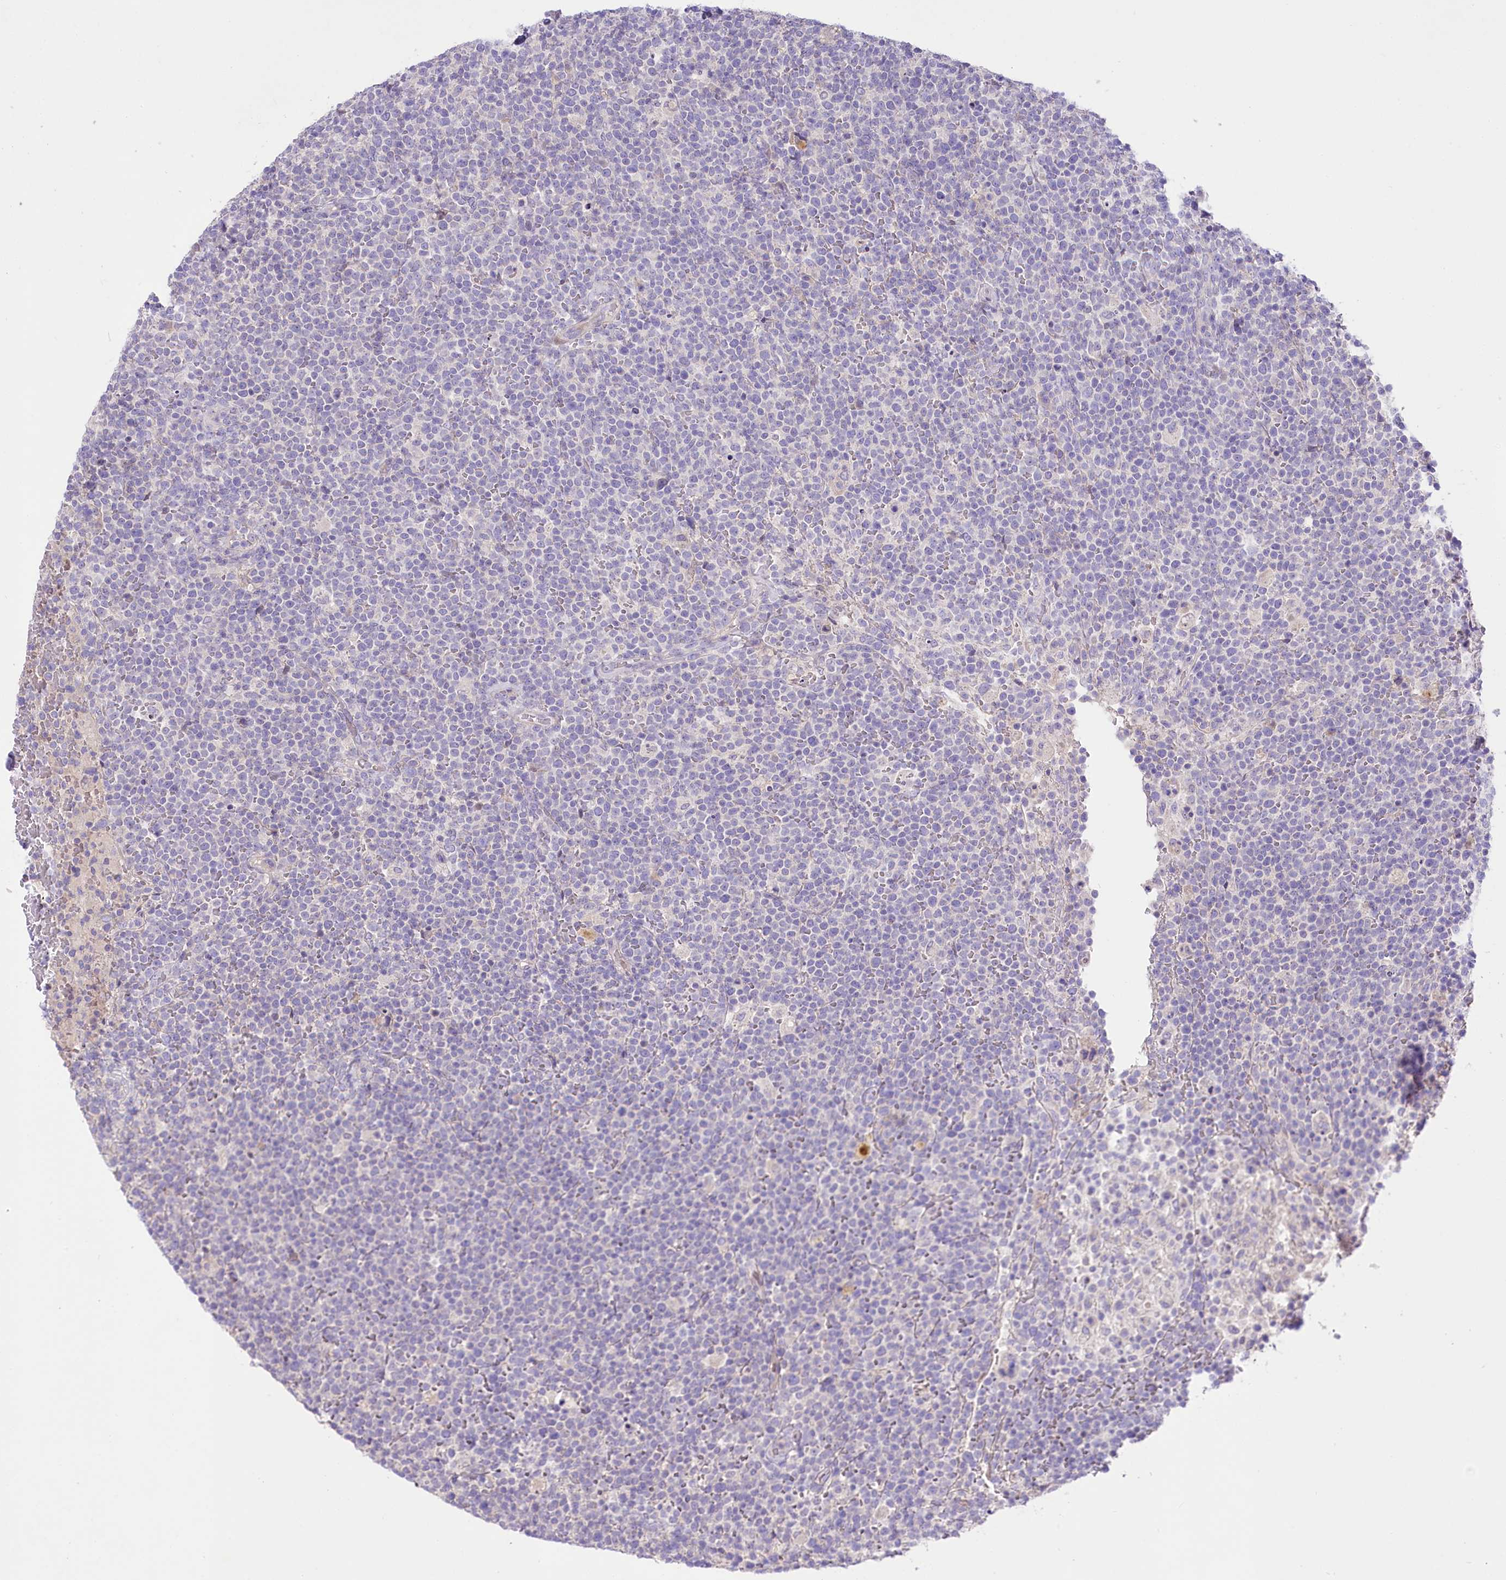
{"staining": {"intensity": "negative", "quantity": "none", "location": "none"}, "tissue": "lymphoma", "cell_type": "Tumor cells", "image_type": "cancer", "snomed": [{"axis": "morphology", "description": "Malignant lymphoma, non-Hodgkin's type, High grade"}, {"axis": "topography", "description": "Lymph node"}], "caption": "Immunohistochemistry photomicrograph of neoplastic tissue: human malignant lymphoma, non-Hodgkin's type (high-grade) stained with DAB (3,3'-diaminobenzidine) shows no significant protein positivity in tumor cells.", "gene": "LRRC14B", "patient": {"sex": "male", "age": 61}}